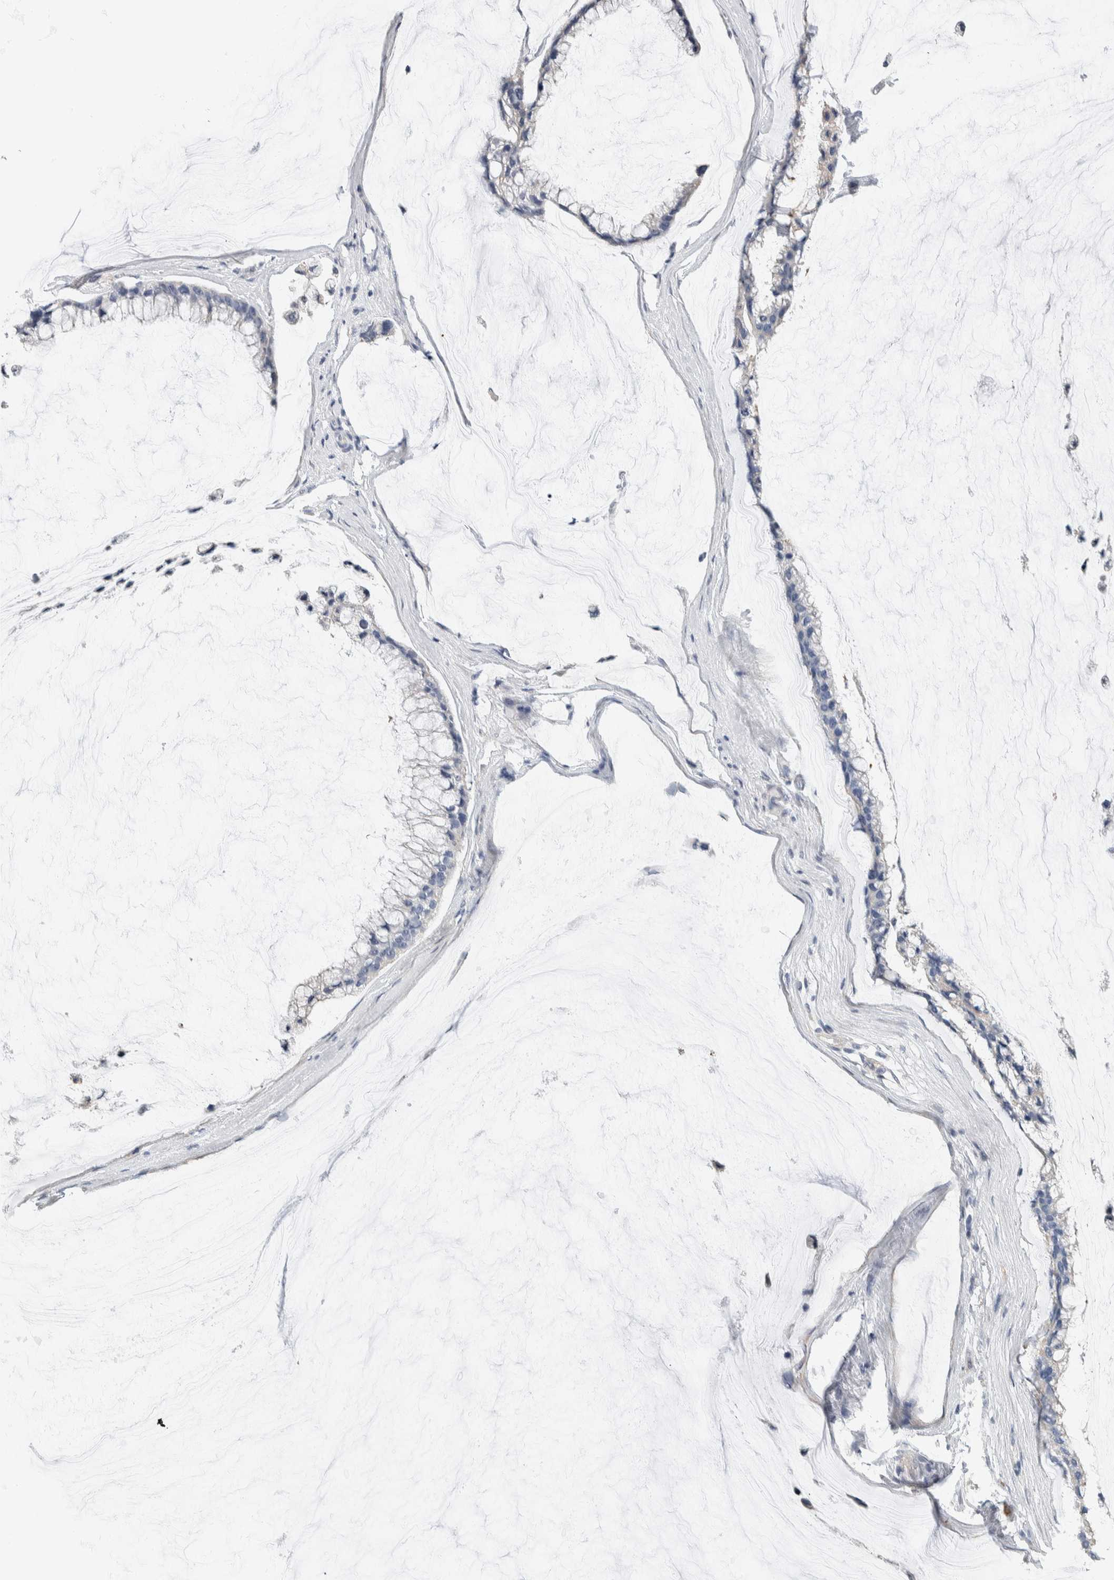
{"staining": {"intensity": "negative", "quantity": "none", "location": "none"}, "tissue": "ovarian cancer", "cell_type": "Tumor cells", "image_type": "cancer", "snomed": [{"axis": "morphology", "description": "Cystadenocarcinoma, mucinous, NOS"}, {"axis": "topography", "description": "Ovary"}], "caption": "A high-resolution micrograph shows IHC staining of mucinous cystadenocarcinoma (ovarian), which demonstrates no significant expression in tumor cells.", "gene": "NEFM", "patient": {"sex": "female", "age": 39}}